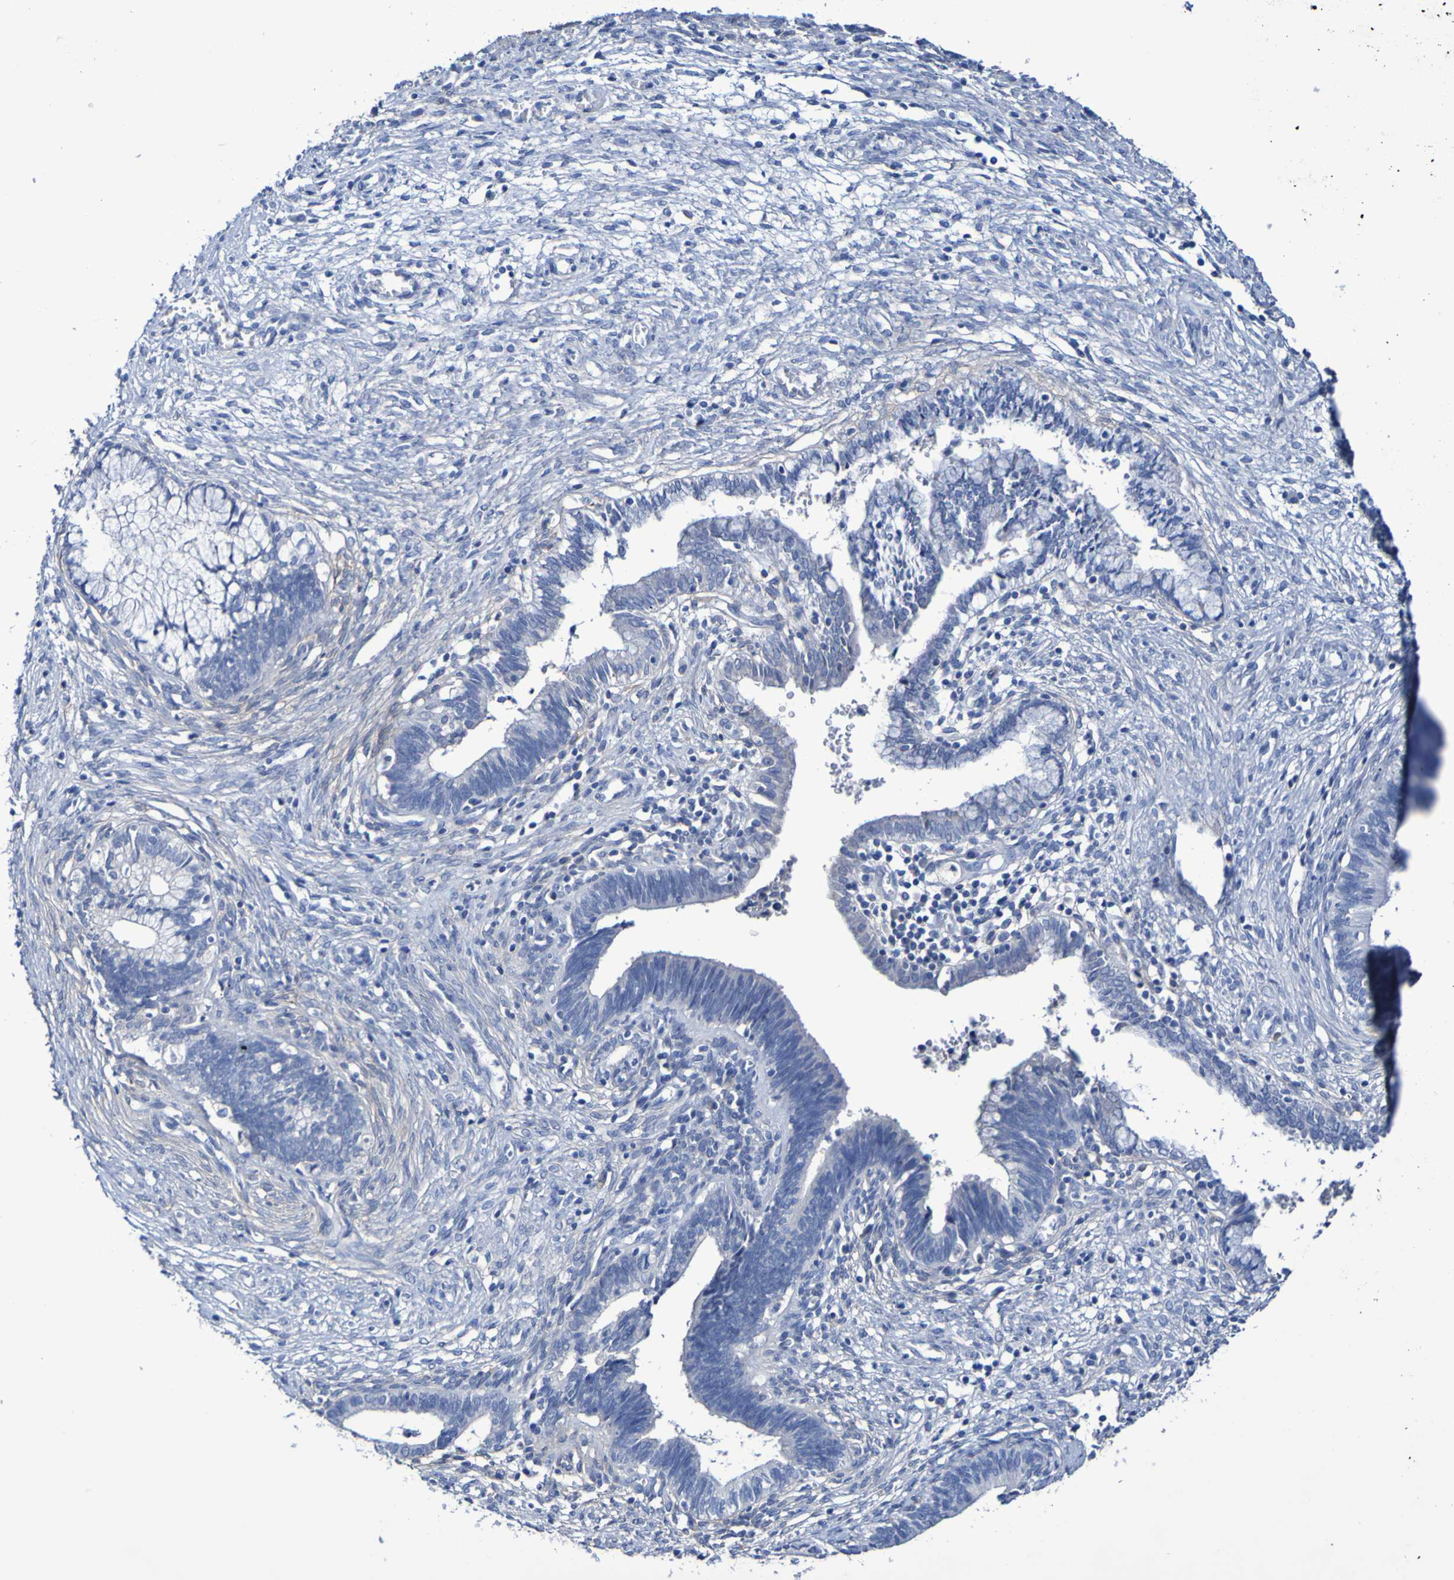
{"staining": {"intensity": "negative", "quantity": "none", "location": "none"}, "tissue": "cervical cancer", "cell_type": "Tumor cells", "image_type": "cancer", "snomed": [{"axis": "morphology", "description": "Adenocarcinoma, NOS"}, {"axis": "topography", "description": "Cervix"}], "caption": "Tumor cells show no significant positivity in cervical cancer.", "gene": "SGCB", "patient": {"sex": "female", "age": 44}}